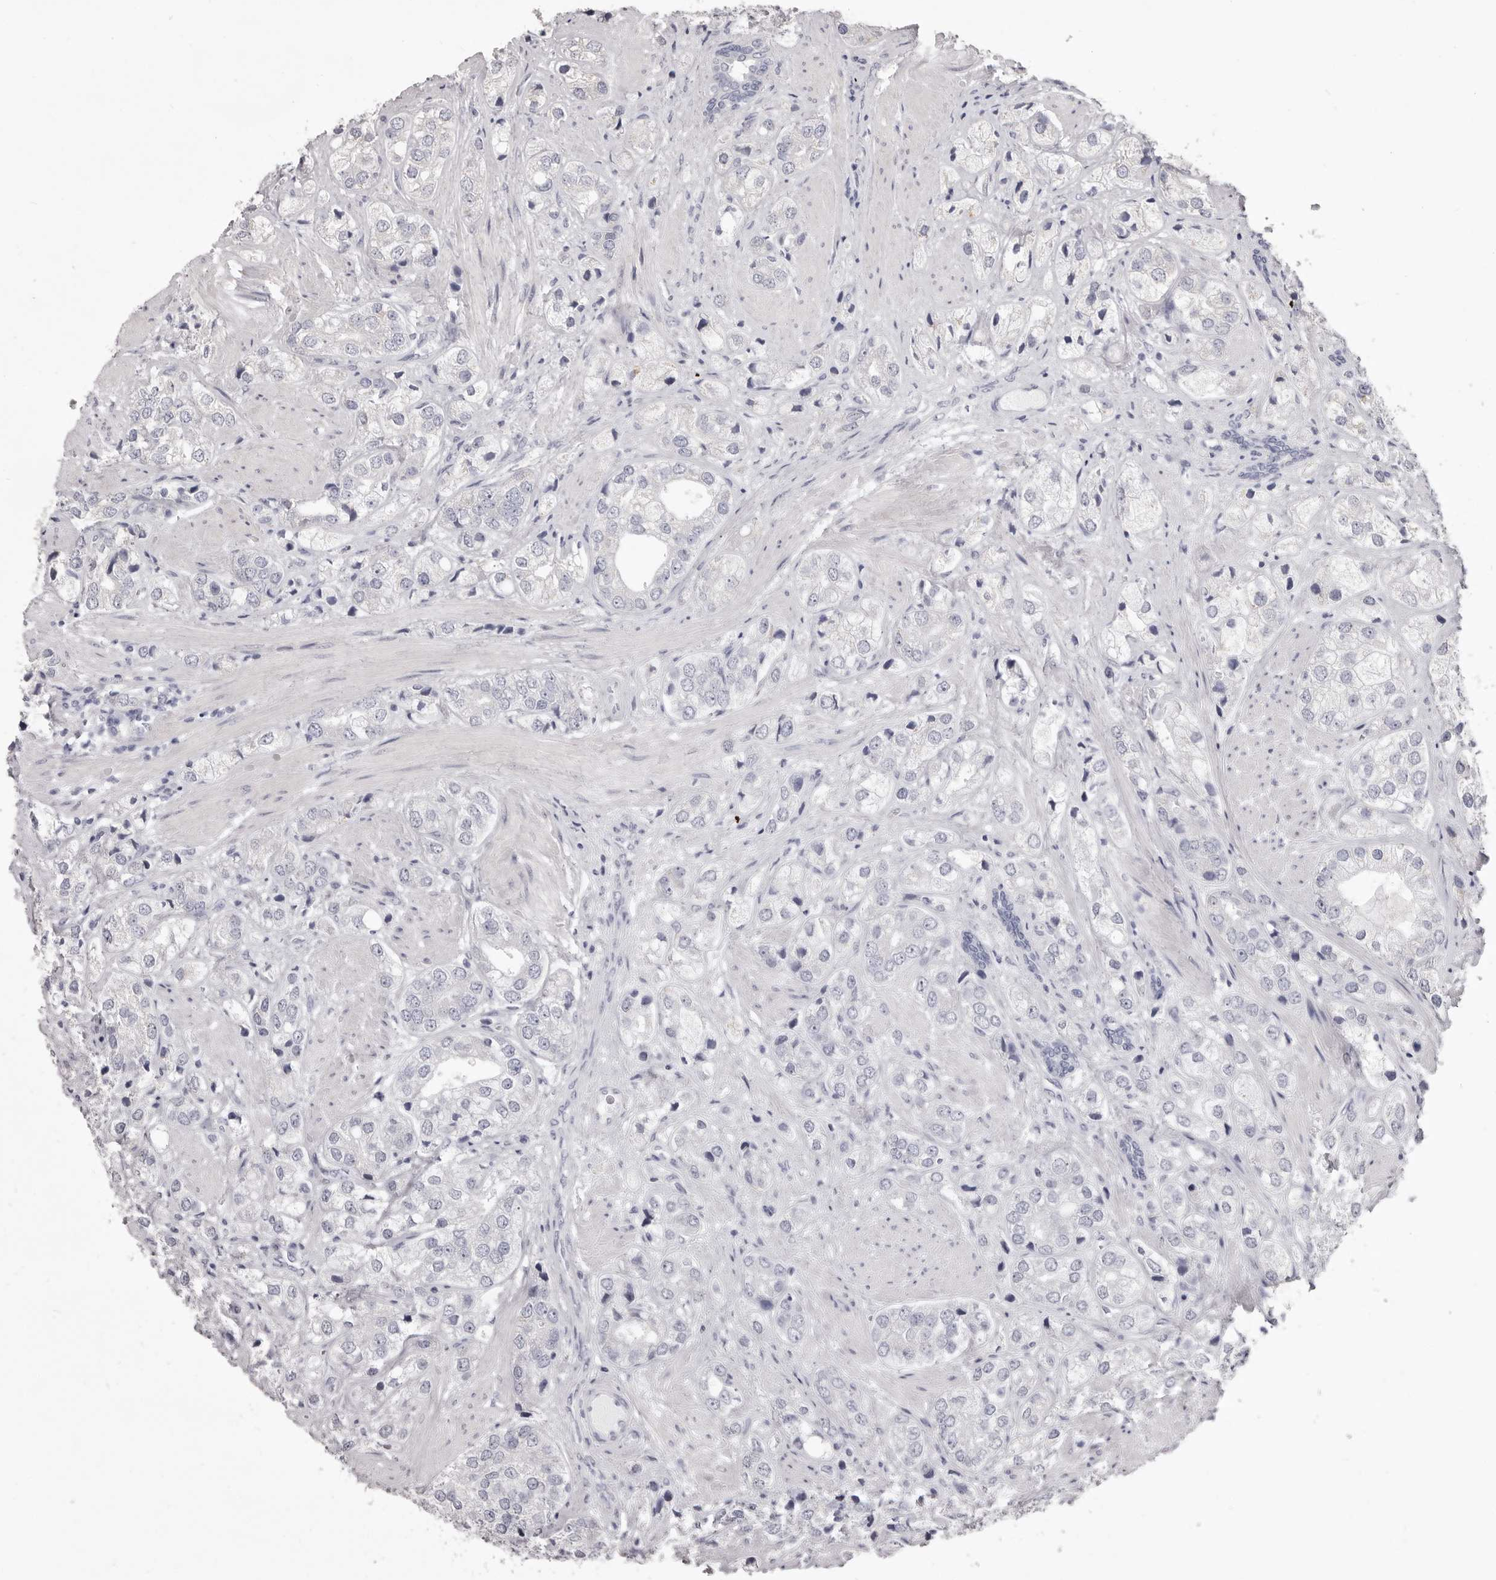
{"staining": {"intensity": "negative", "quantity": "none", "location": "none"}, "tissue": "prostate cancer", "cell_type": "Tumor cells", "image_type": "cancer", "snomed": [{"axis": "morphology", "description": "Adenocarcinoma, High grade"}, {"axis": "topography", "description": "Prostate"}], "caption": "This is a photomicrograph of immunohistochemistry (IHC) staining of prostate cancer, which shows no staining in tumor cells.", "gene": "TBC1D8B", "patient": {"sex": "male", "age": 50}}